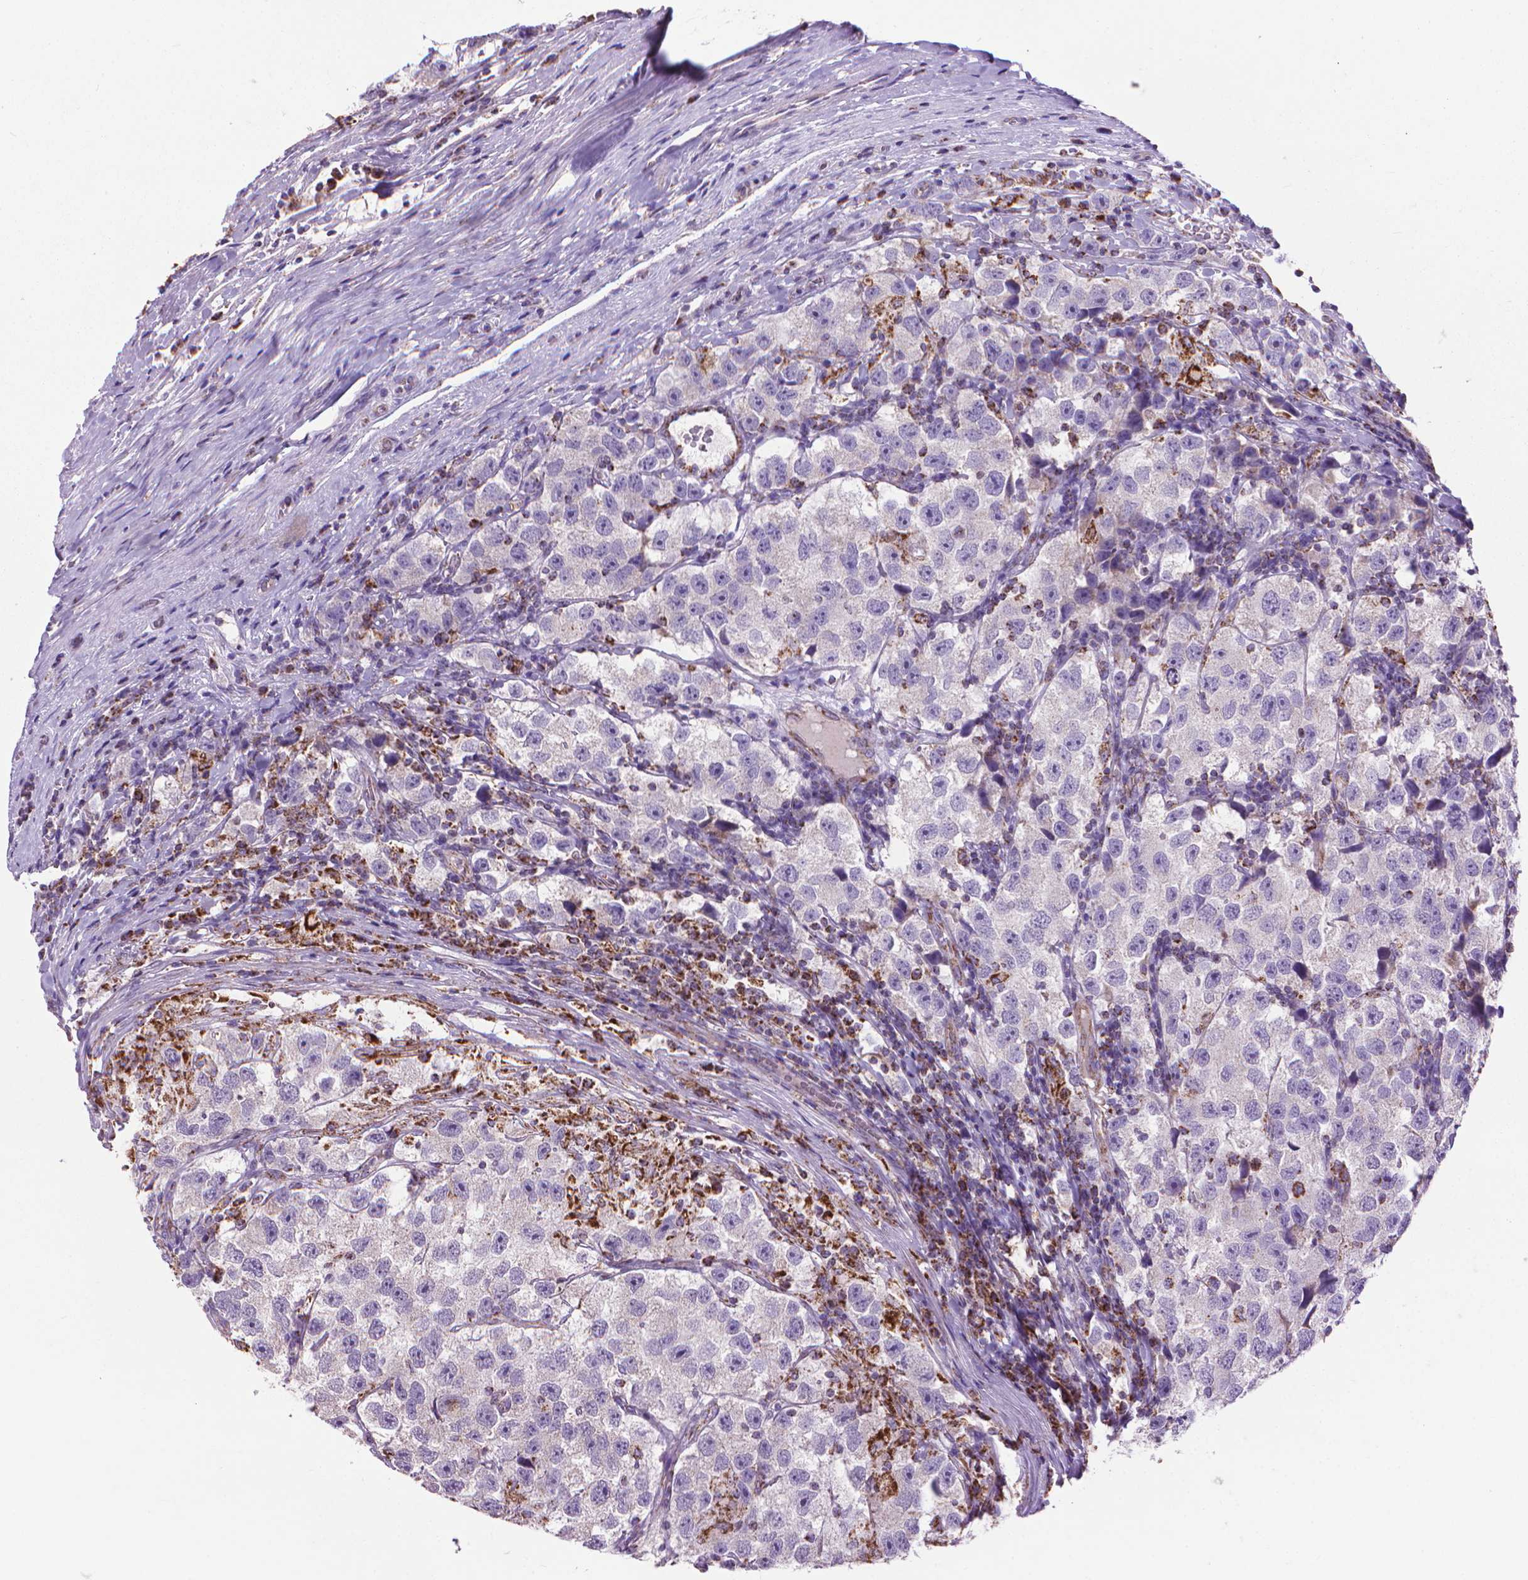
{"staining": {"intensity": "negative", "quantity": "none", "location": "none"}, "tissue": "testis cancer", "cell_type": "Tumor cells", "image_type": "cancer", "snomed": [{"axis": "morphology", "description": "Seminoma, NOS"}, {"axis": "topography", "description": "Testis"}], "caption": "Testis cancer stained for a protein using immunohistochemistry exhibits no positivity tumor cells.", "gene": "VDAC1", "patient": {"sex": "male", "age": 26}}